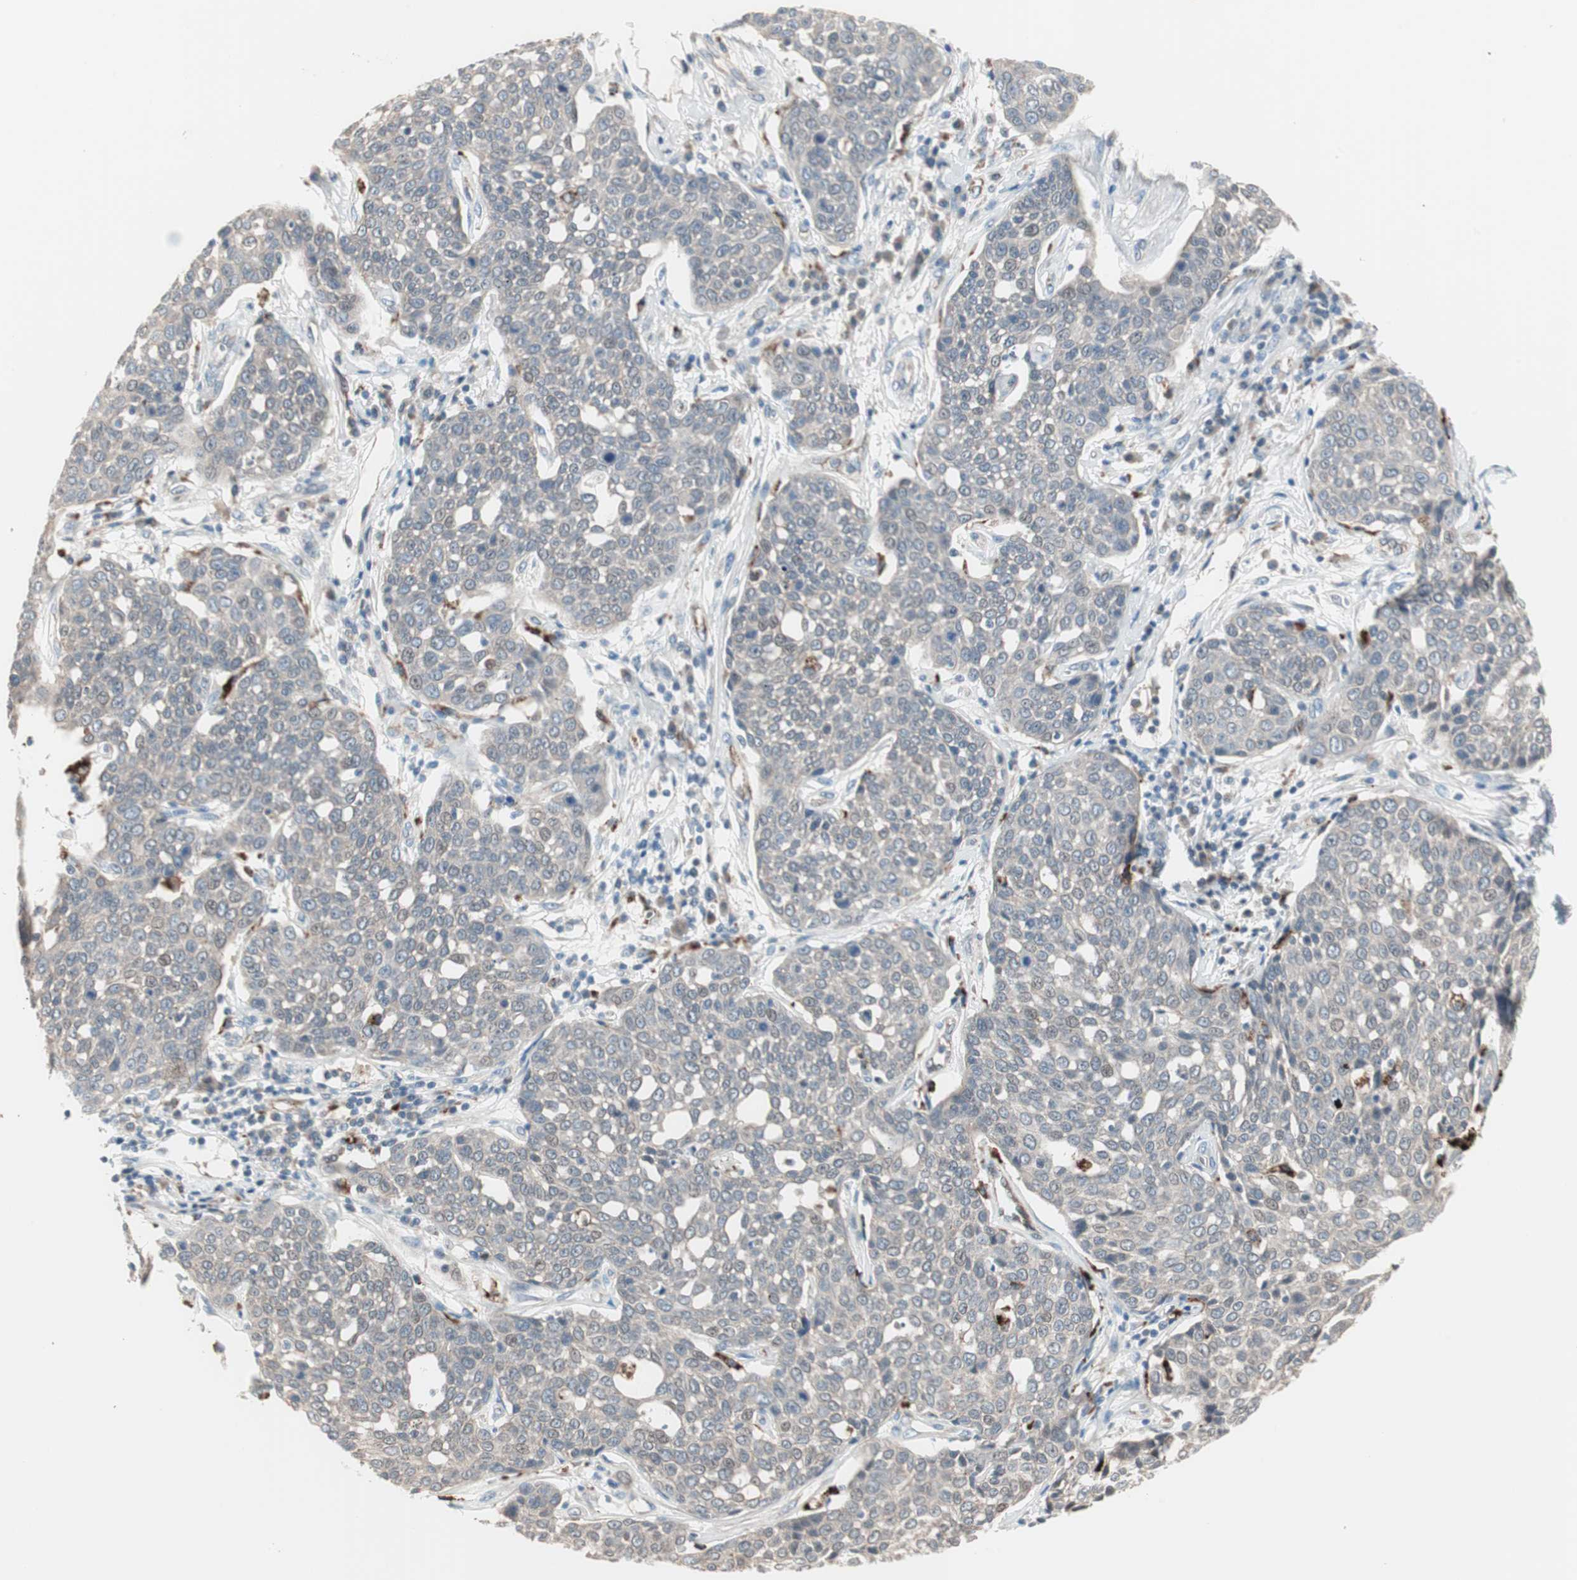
{"staining": {"intensity": "negative", "quantity": "none", "location": "none"}, "tissue": "cervical cancer", "cell_type": "Tumor cells", "image_type": "cancer", "snomed": [{"axis": "morphology", "description": "Squamous cell carcinoma, NOS"}, {"axis": "topography", "description": "Cervix"}], "caption": "A photomicrograph of cervical cancer (squamous cell carcinoma) stained for a protein exhibits no brown staining in tumor cells. (Brightfield microscopy of DAB immunohistochemistry at high magnification).", "gene": "FGFR4", "patient": {"sex": "female", "age": 34}}